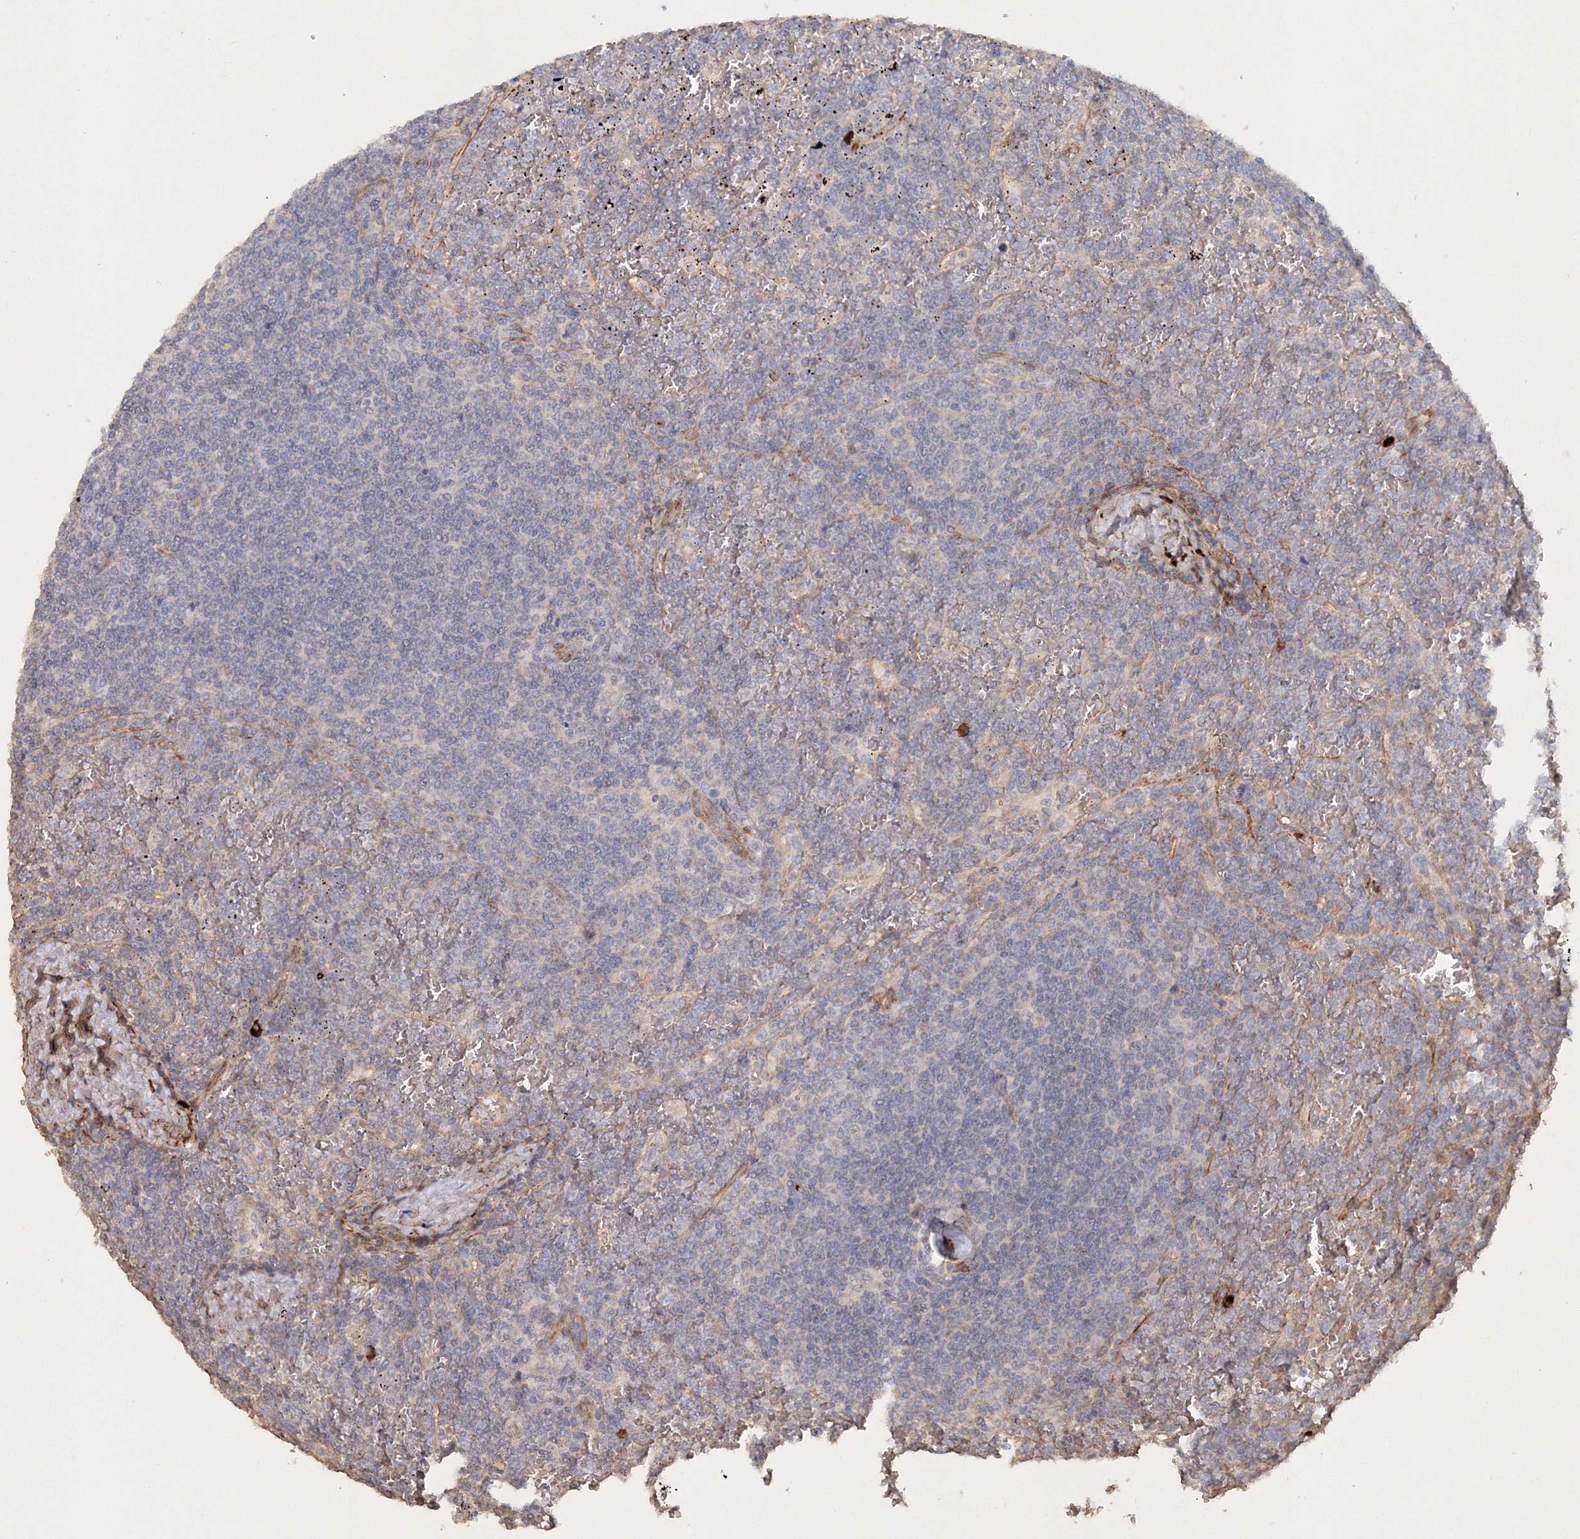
{"staining": {"intensity": "negative", "quantity": "none", "location": "none"}, "tissue": "lymphoma", "cell_type": "Tumor cells", "image_type": "cancer", "snomed": [{"axis": "morphology", "description": "Malignant lymphoma, non-Hodgkin's type, Low grade"}, {"axis": "topography", "description": "Spleen"}], "caption": "An immunohistochemistry (IHC) micrograph of low-grade malignant lymphoma, non-Hodgkin's type is shown. There is no staining in tumor cells of low-grade malignant lymphoma, non-Hodgkin's type.", "gene": "NALF2", "patient": {"sex": "female", "age": 19}}